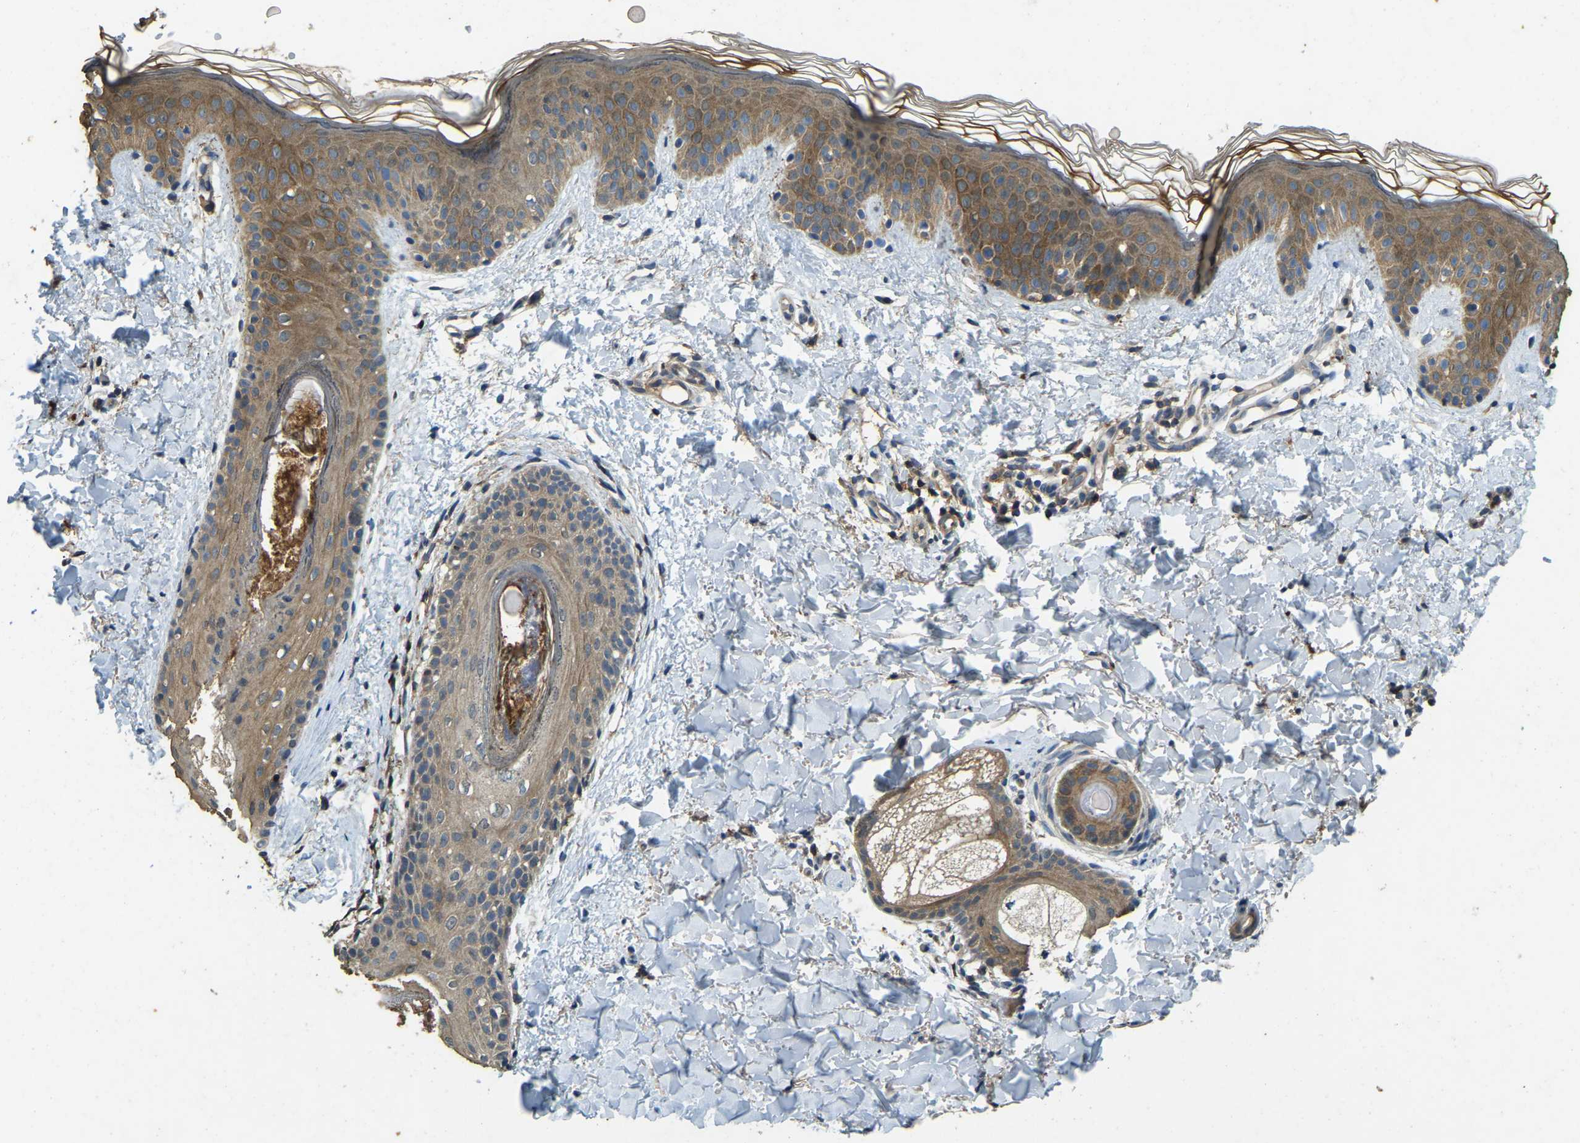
{"staining": {"intensity": "moderate", "quantity": ">75%", "location": "cytoplasmic/membranous"}, "tissue": "skin", "cell_type": "Fibroblasts", "image_type": "normal", "snomed": [{"axis": "morphology", "description": "Normal tissue, NOS"}, {"axis": "topography", "description": "Skin"}], "caption": "DAB (3,3'-diaminobenzidine) immunohistochemical staining of normal human skin exhibits moderate cytoplasmic/membranous protein positivity in approximately >75% of fibroblasts.", "gene": "ATP8B1", "patient": {"sex": "male", "age": 40}}